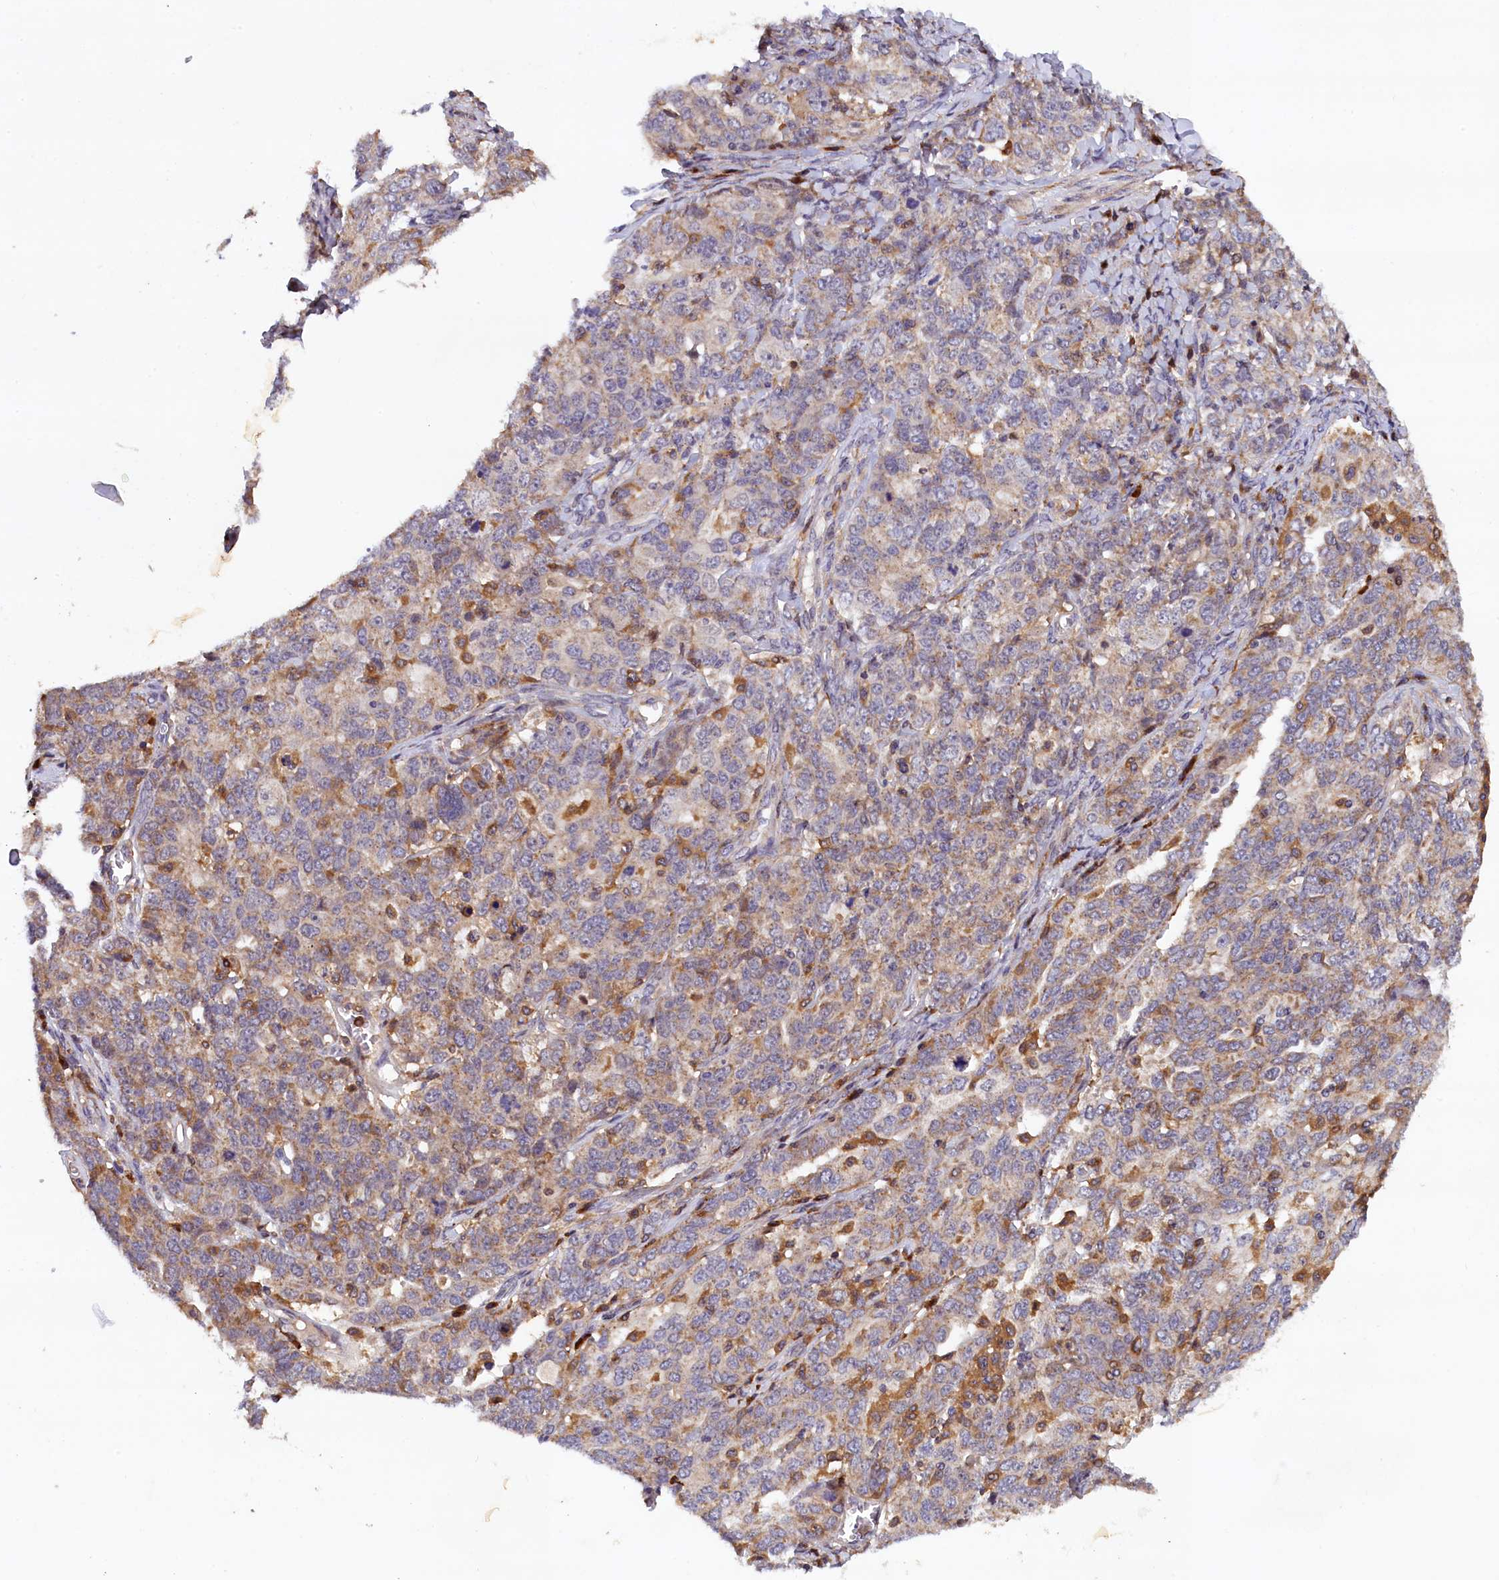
{"staining": {"intensity": "weak", "quantity": "25%-75%", "location": "cytoplasmic/membranous"}, "tissue": "ovarian cancer", "cell_type": "Tumor cells", "image_type": "cancer", "snomed": [{"axis": "morphology", "description": "Carcinoma, endometroid"}, {"axis": "topography", "description": "Ovary"}], "caption": "Brown immunohistochemical staining in endometroid carcinoma (ovarian) reveals weak cytoplasmic/membranous staining in about 25%-75% of tumor cells.", "gene": "NAIP", "patient": {"sex": "female", "age": 62}}